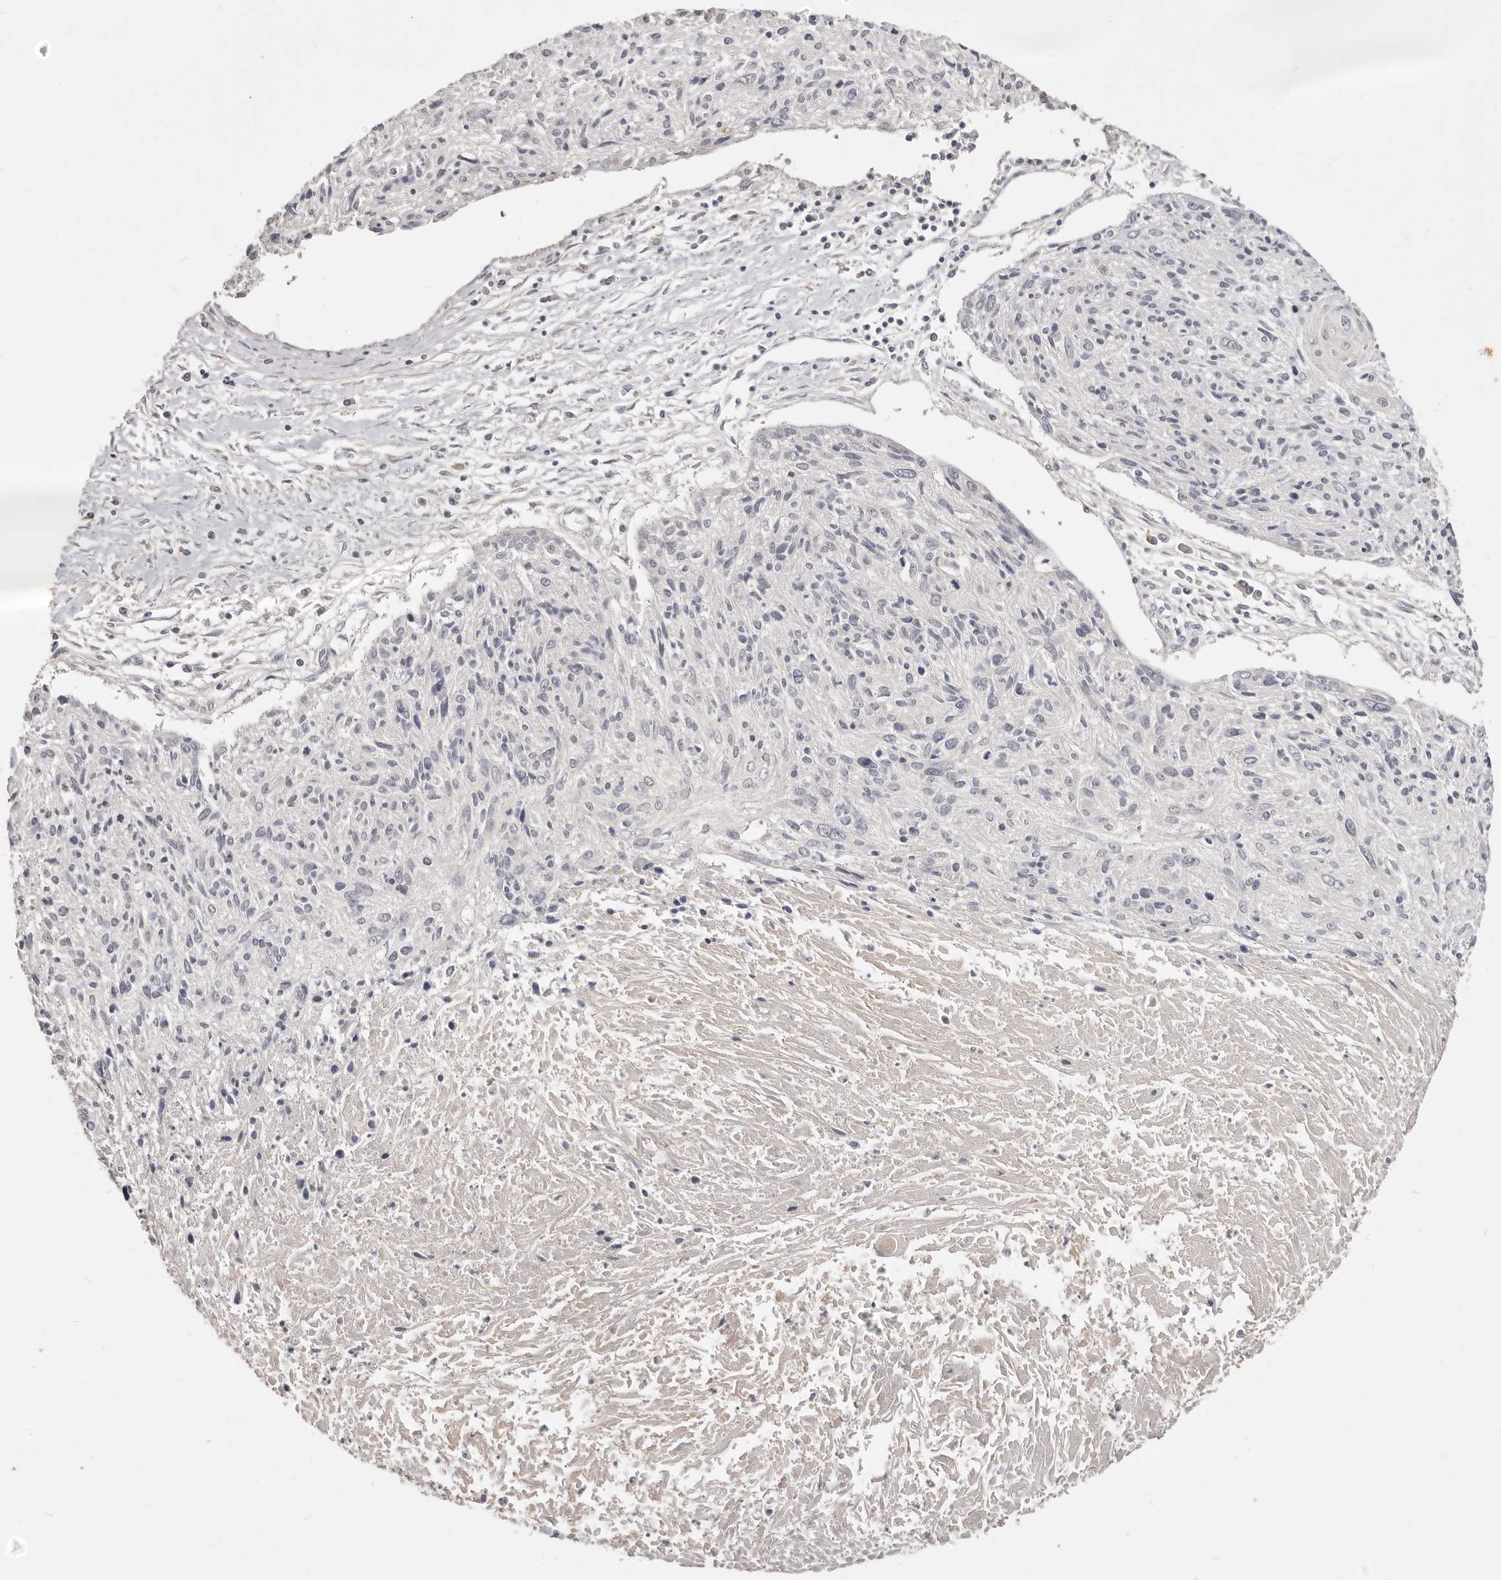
{"staining": {"intensity": "negative", "quantity": "none", "location": "none"}, "tissue": "cervical cancer", "cell_type": "Tumor cells", "image_type": "cancer", "snomed": [{"axis": "morphology", "description": "Squamous cell carcinoma, NOS"}, {"axis": "topography", "description": "Cervix"}], "caption": "The image reveals no significant expression in tumor cells of cervical cancer.", "gene": "TSPAN13", "patient": {"sex": "female", "age": 51}}